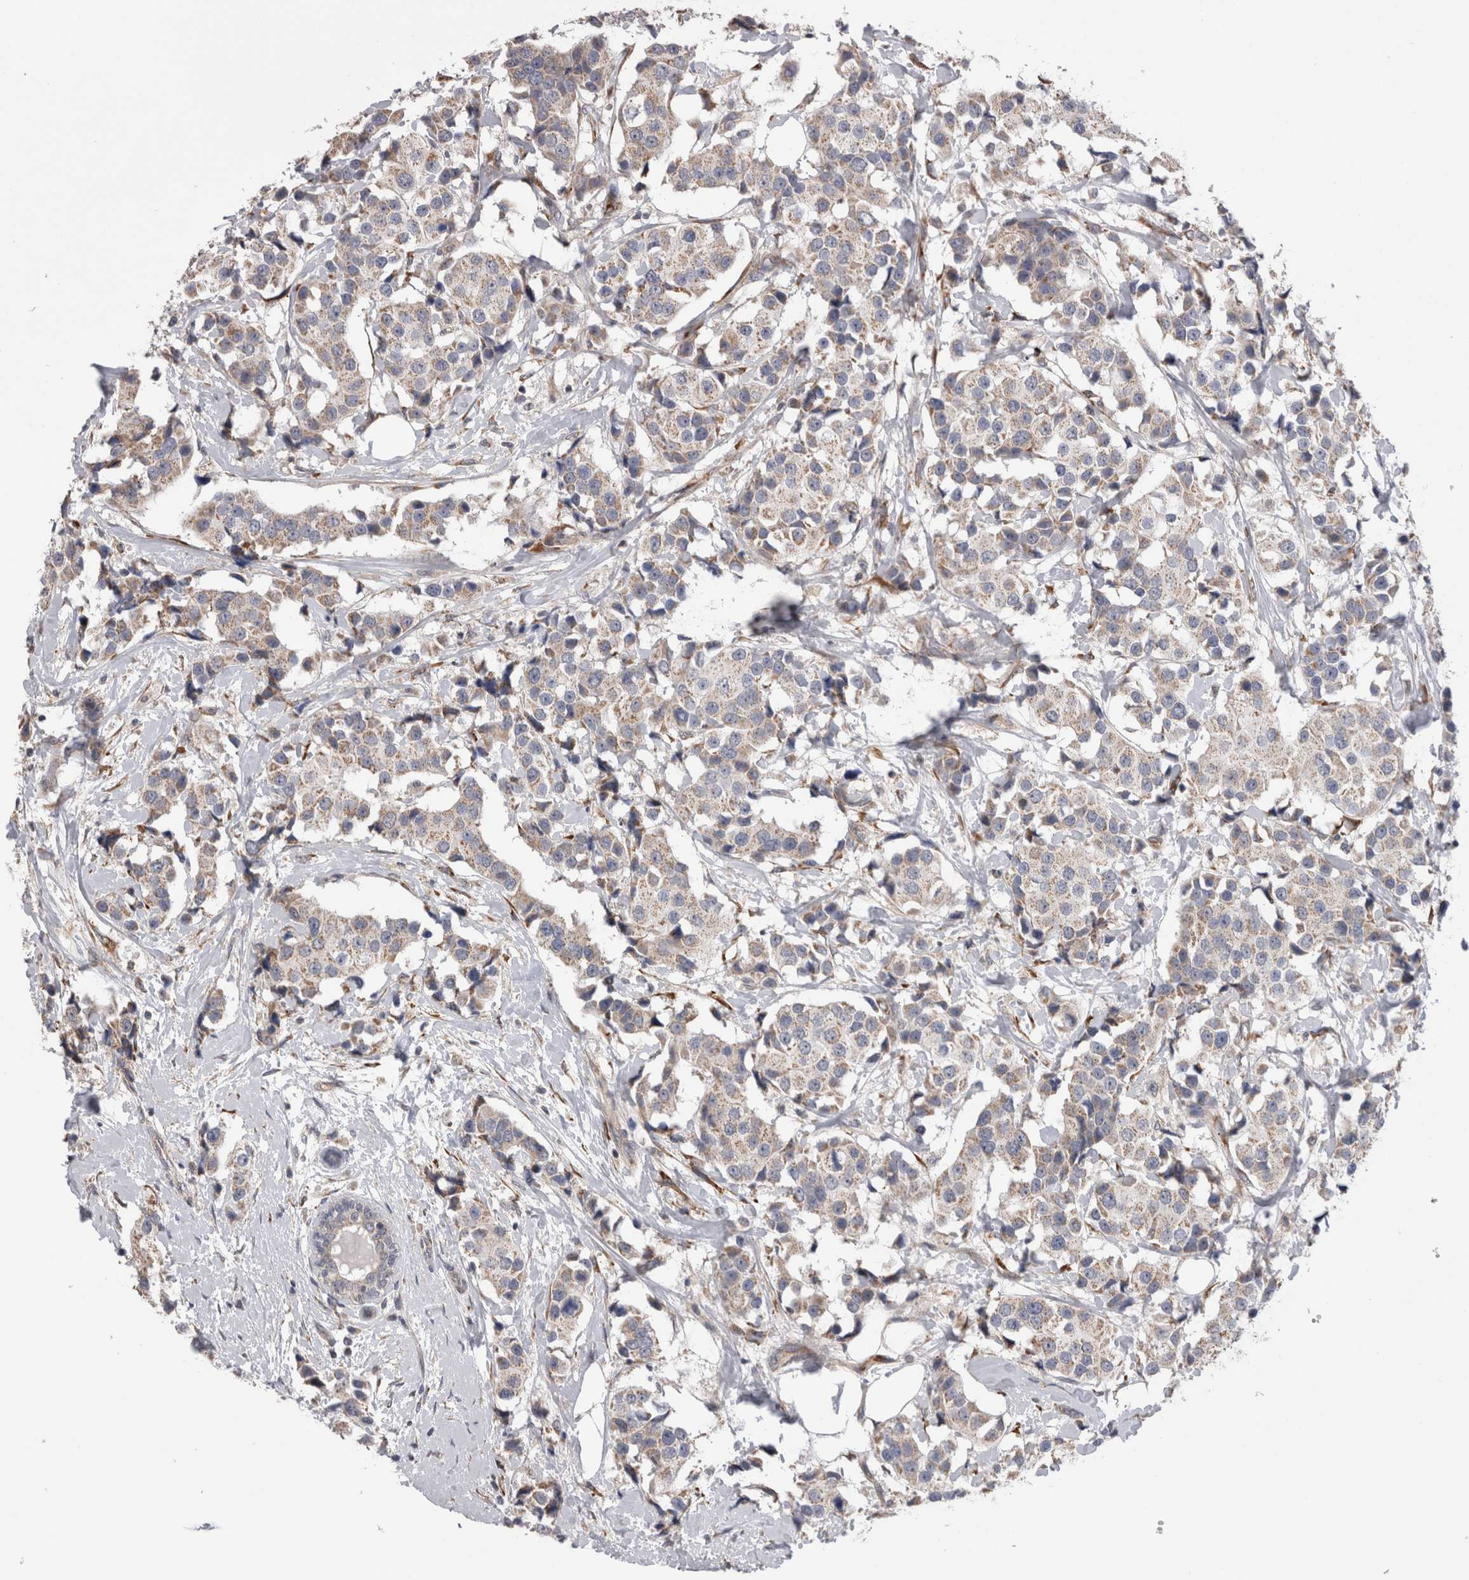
{"staining": {"intensity": "weak", "quantity": ">75%", "location": "cytoplasmic/membranous"}, "tissue": "breast cancer", "cell_type": "Tumor cells", "image_type": "cancer", "snomed": [{"axis": "morphology", "description": "Normal tissue, NOS"}, {"axis": "morphology", "description": "Duct carcinoma"}, {"axis": "topography", "description": "Breast"}], "caption": "Protein expression analysis of infiltrating ductal carcinoma (breast) shows weak cytoplasmic/membranous expression in approximately >75% of tumor cells. Using DAB (brown) and hematoxylin (blue) stains, captured at high magnification using brightfield microscopy.", "gene": "ARHGAP29", "patient": {"sex": "female", "age": 39}}